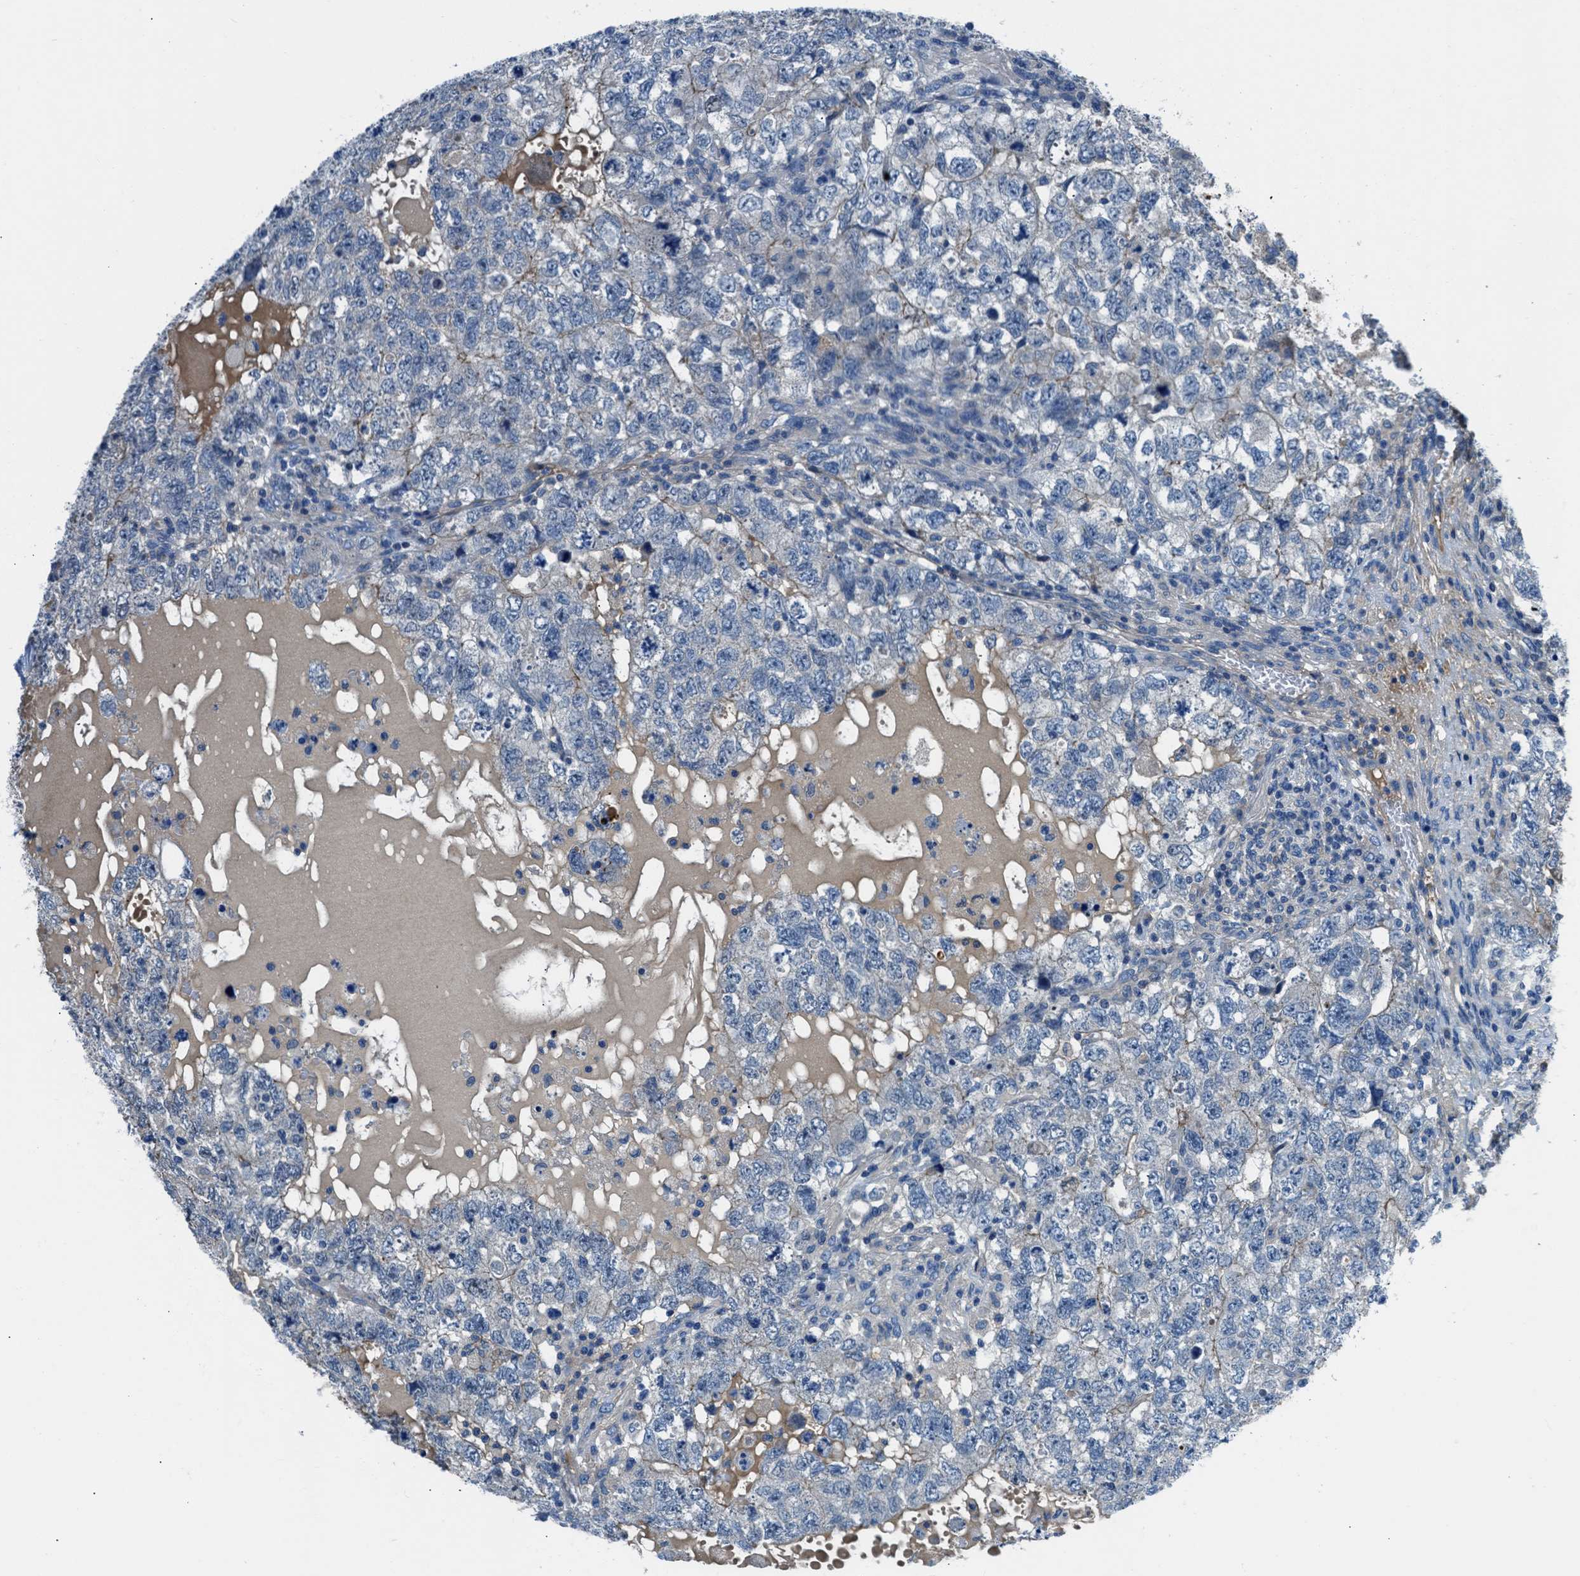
{"staining": {"intensity": "moderate", "quantity": "<25%", "location": "cytoplasmic/membranous"}, "tissue": "testis cancer", "cell_type": "Tumor cells", "image_type": "cancer", "snomed": [{"axis": "morphology", "description": "Carcinoma, Embryonal, NOS"}, {"axis": "topography", "description": "Testis"}], "caption": "About <25% of tumor cells in testis cancer show moderate cytoplasmic/membranous protein staining as visualized by brown immunohistochemical staining.", "gene": "SLC38A6", "patient": {"sex": "male", "age": 36}}